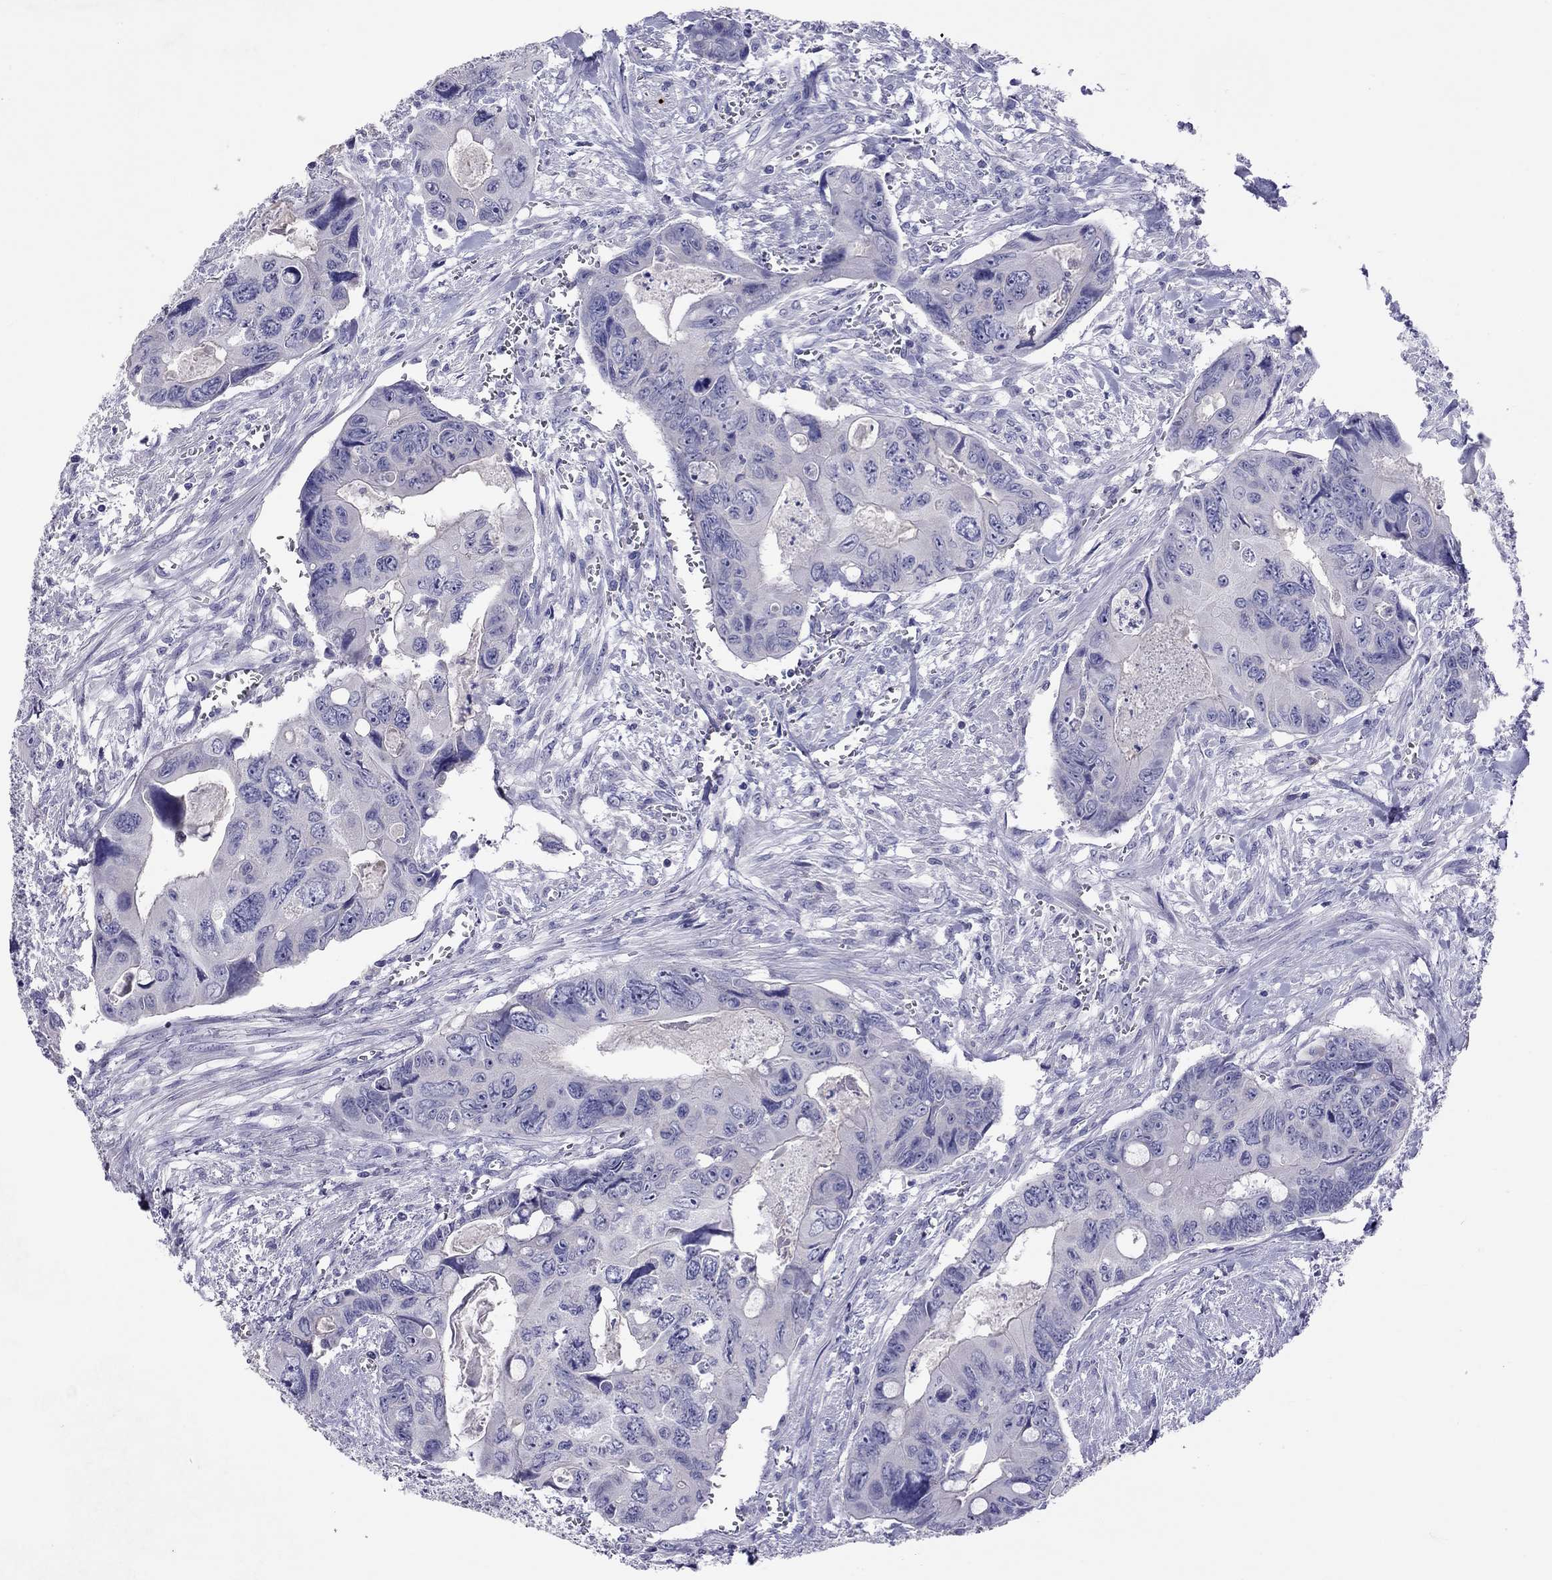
{"staining": {"intensity": "negative", "quantity": "none", "location": "none"}, "tissue": "colorectal cancer", "cell_type": "Tumor cells", "image_type": "cancer", "snomed": [{"axis": "morphology", "description": "Adenocarcinoma, NOS"}, {"axis": "topography", "description": "Rectum"}], "caption": "The immunohistochemistry (IHC) photomicrograph has no significant staining in tumor cells of colorectal cancer (adenocarcinoma) tissue.", "gene": "CALHM1", "patient": {"sex": "male", "age": 62}}